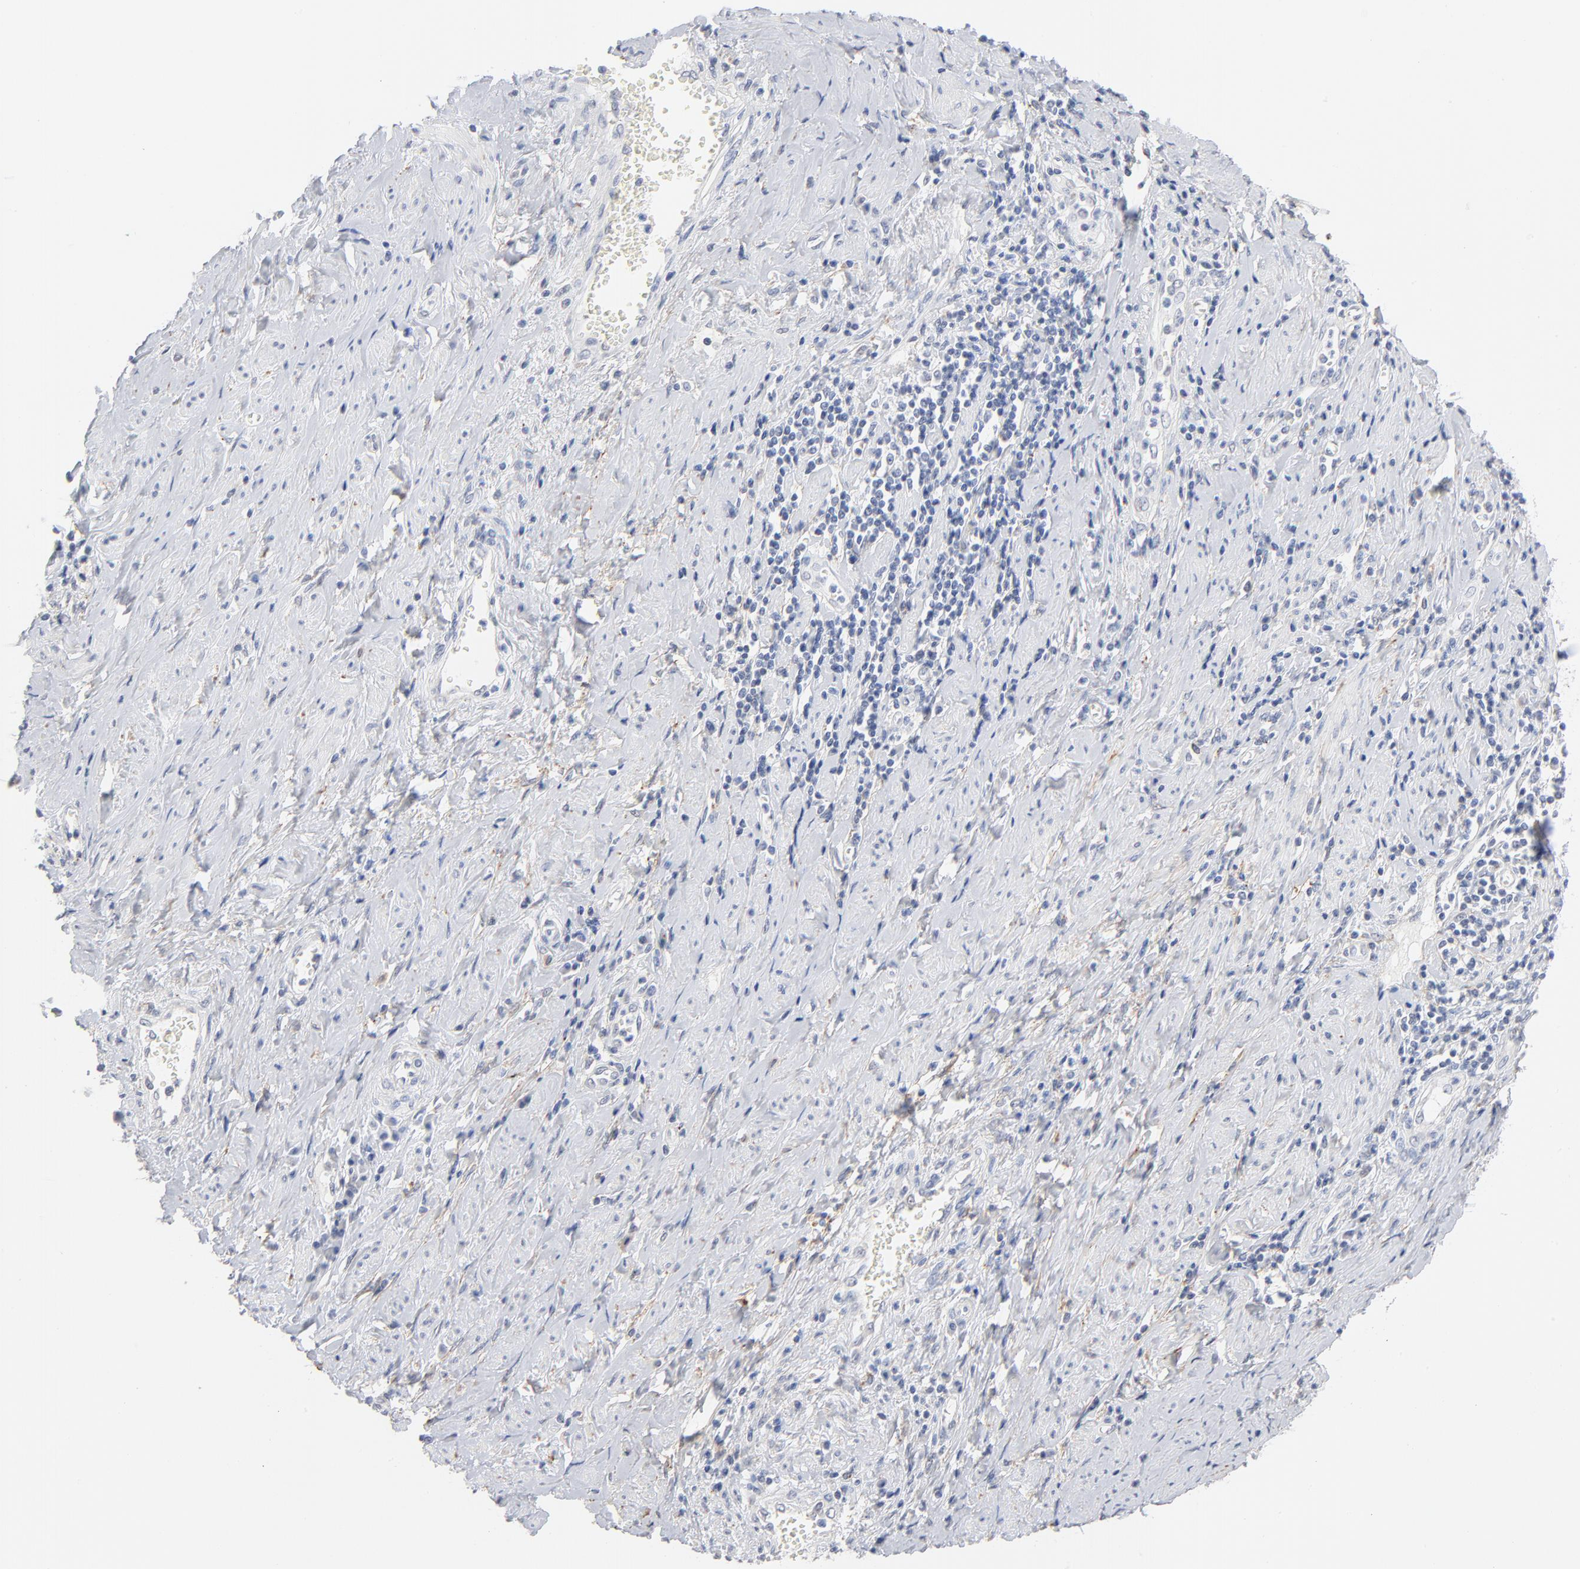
{"staining": {"intensity": "negative", "quantity": "none", "location": "none"}, "tissue": "cervical cancer", "cell_type": "Tumor cells", "image_type": "cancer", "snomed": [{"axis": "morphology", "description": "Squamous cell carcinoma, NOS"}, {"axis": "topography", "description": "Cervix"}], "caption": "High power microscopy histopathology image of an immunohistochemistry (IHC) micrograph of cervical cancer, revealing no significant staining in tumor cells.", "gene": "LTBP2", "patient": {"sex": "female", "age": 53}}